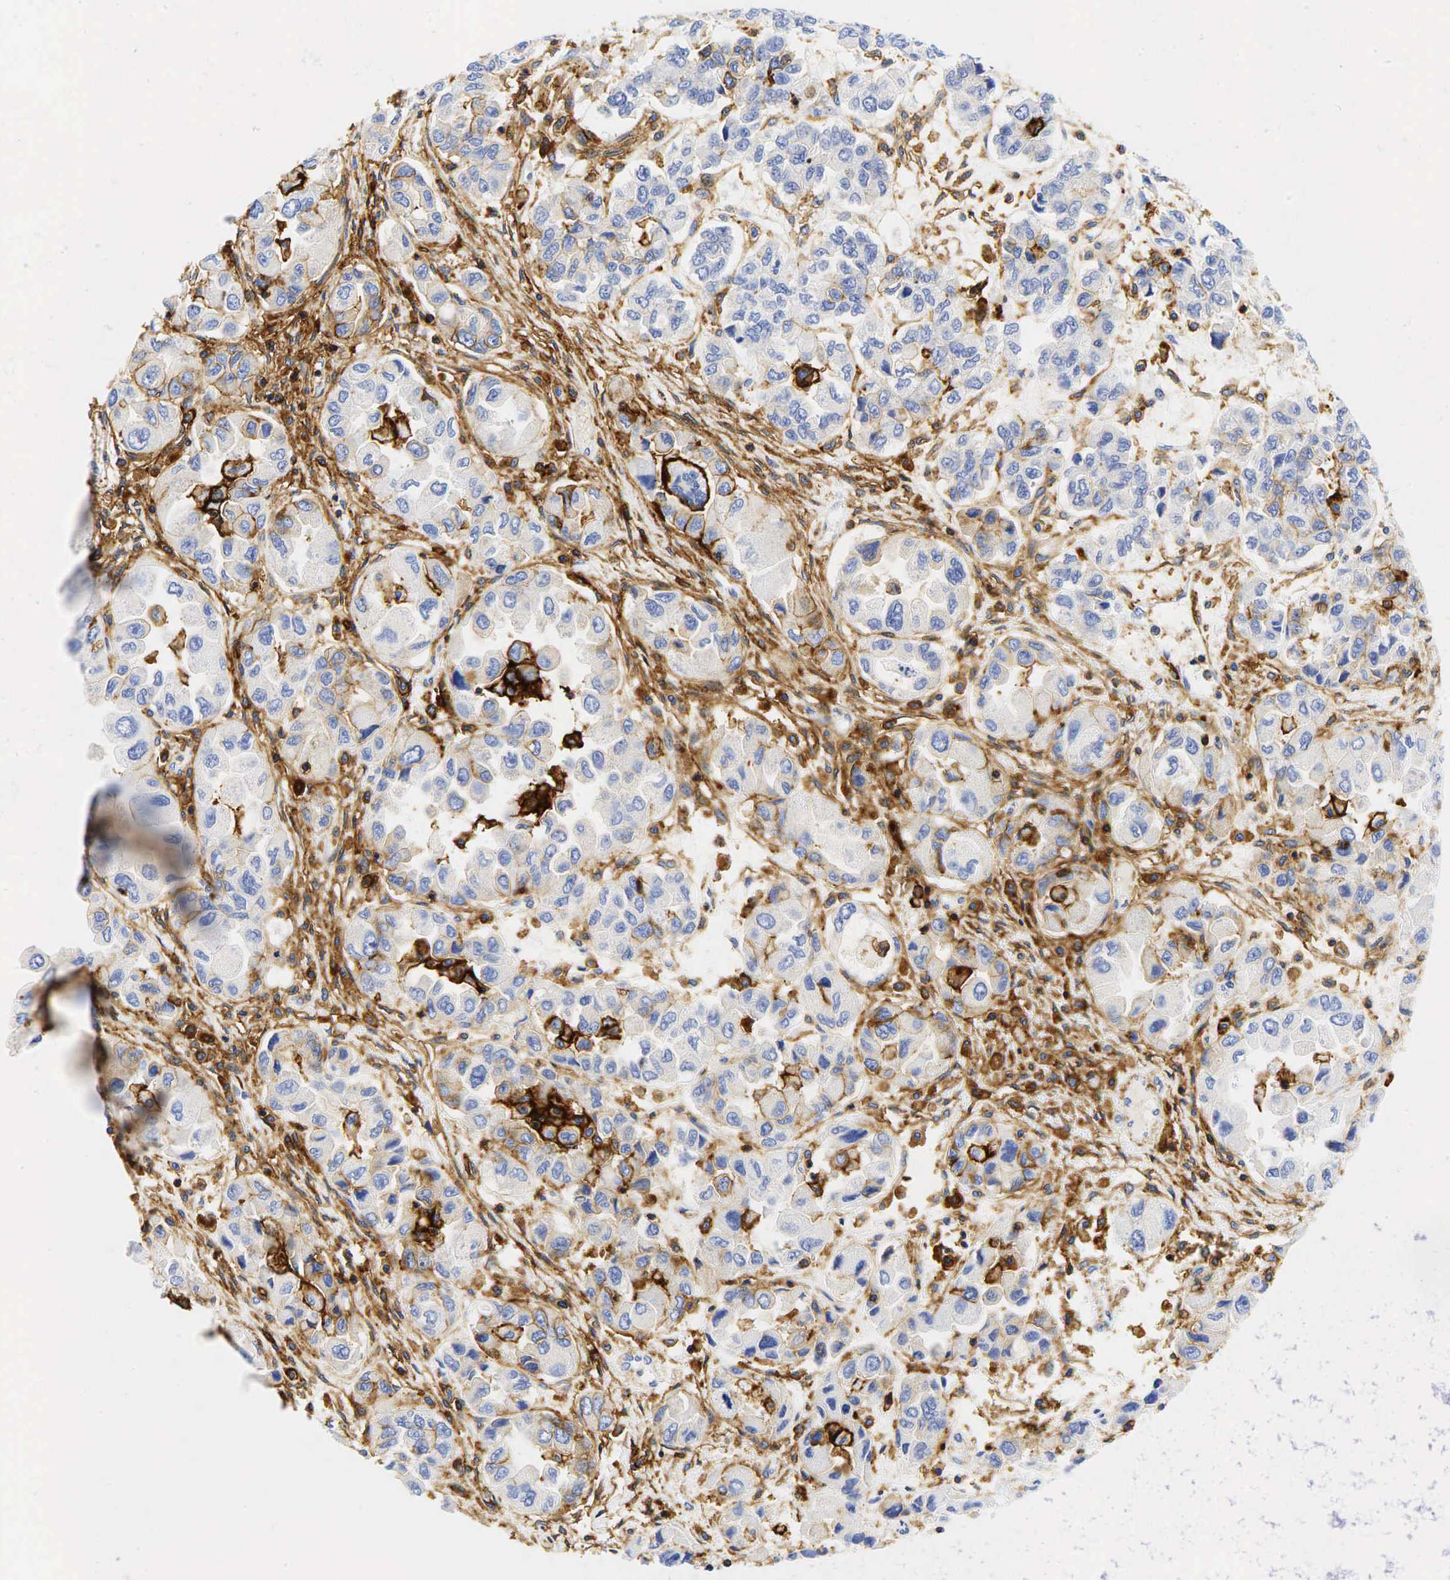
{"staining": {"intensity": "moderate", "quantity": "<25%", "location": "cytoplasmic/membranous"}, "tissue": "ovarian cancer", "cell_type": "Tumor cells", "image_type": "cancer", "snomed": [{"axis": "morphology", "description": "Cystadenocarcinoma, serous, NOS"}, {"axis": "topography", "description": "Ovary"}], "caption": "There is low levels of moderate cytoplasmic/membranous staining in tumor cells of ovarian cancer (serous cystadenocarcinoma), as demonstrated by immunohistochemical staining (brown color).", "gene": "CD44", "patient": {"sex": "female", "age": 84}}